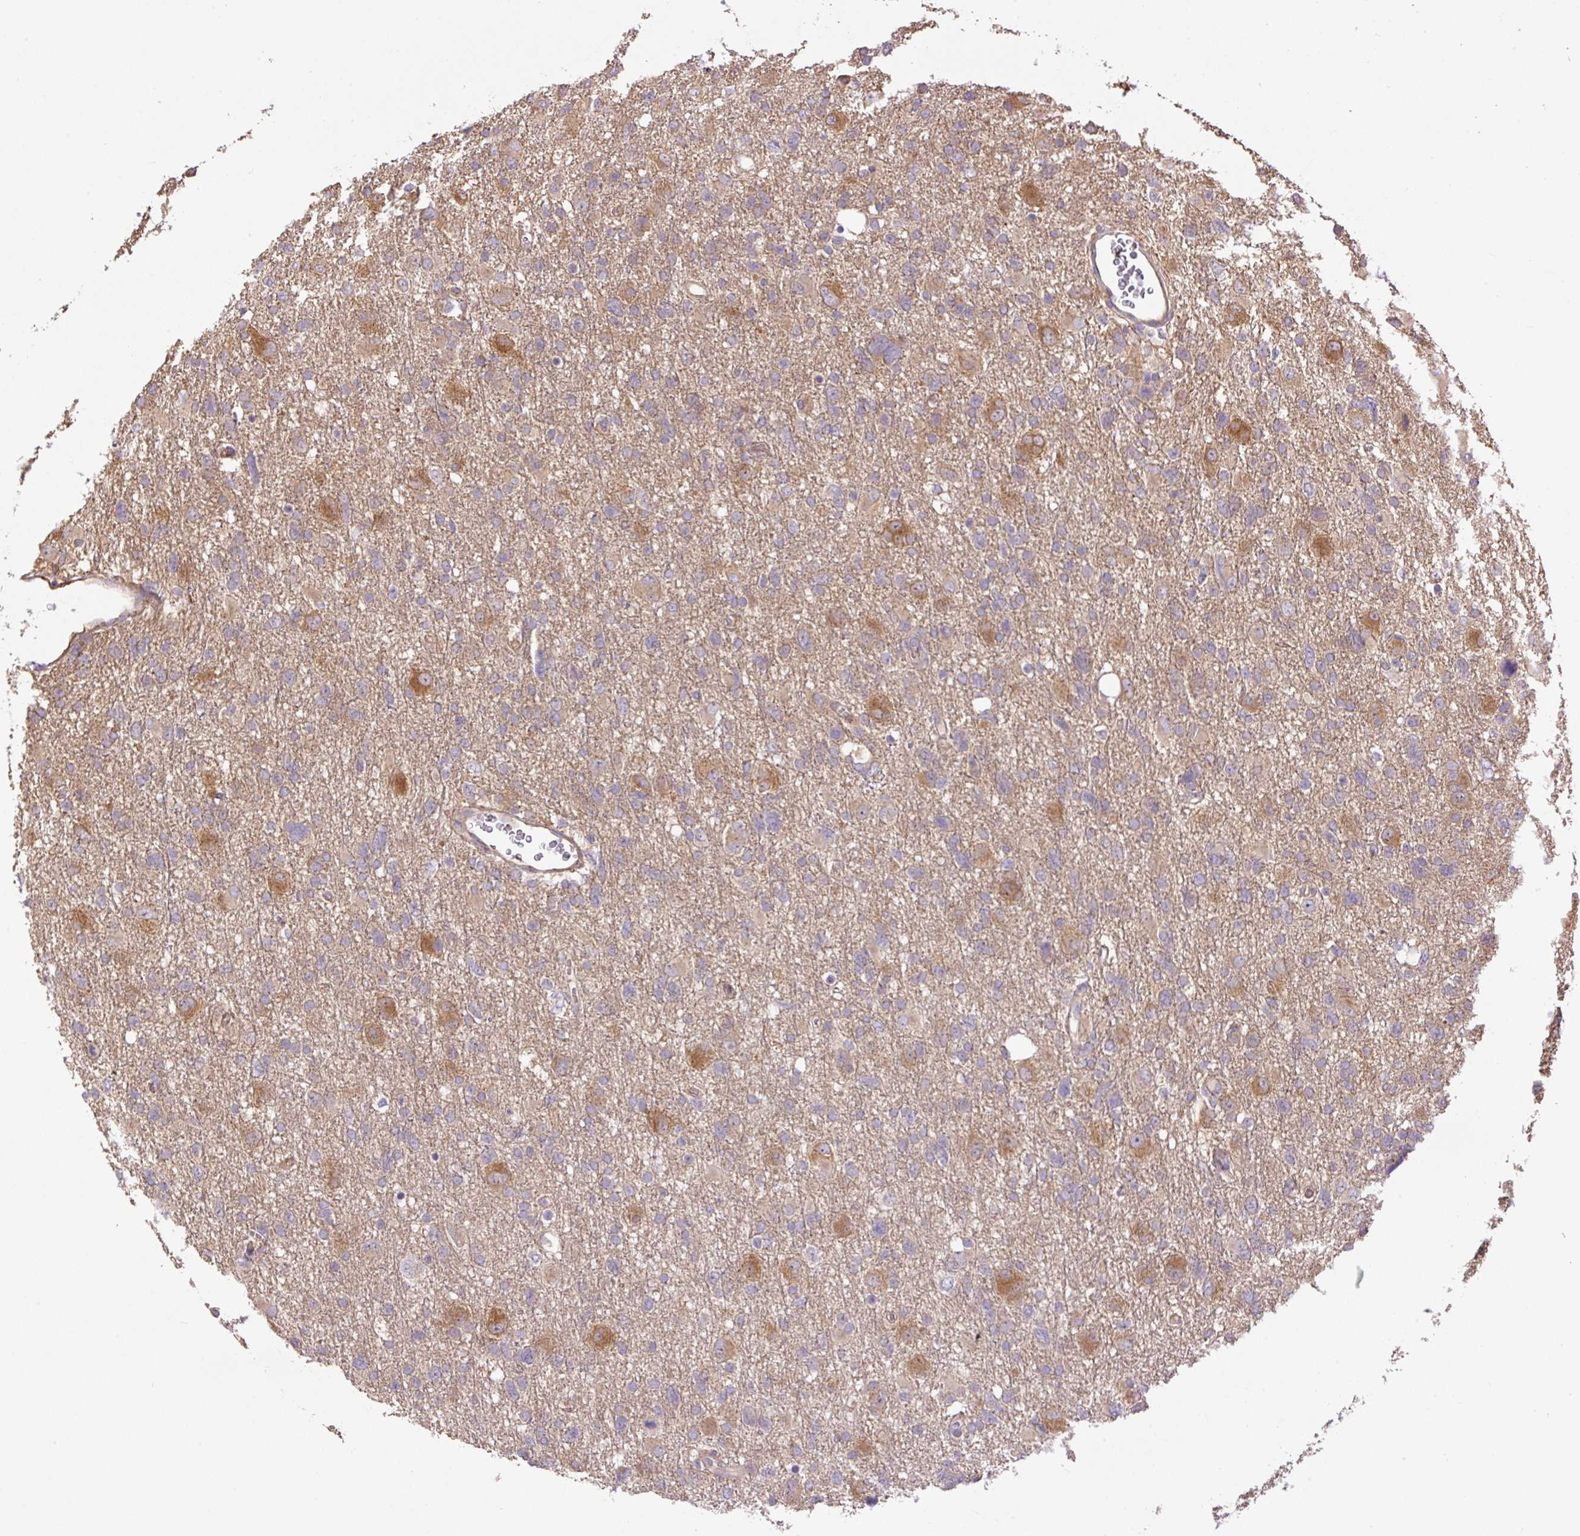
{"staining": {"intensity": "weak", "quantity": "<25%", "location": "cytoplasmic/membranous"}, "tissue": "glioma", "cell_type": "Tumor cells", "image_type": "cancer", "snomed": [{"axis": "morphology", "description": "Glioma, malignant, High grade"}, {"axis": "topography", "description": "Brain"}], "caption": "Glioma stained for a protein using immunohistochemistry demonstrates no staining tumor cells.", "gene": "PPME1", "patient": {"sex": "male", "age": 61}}